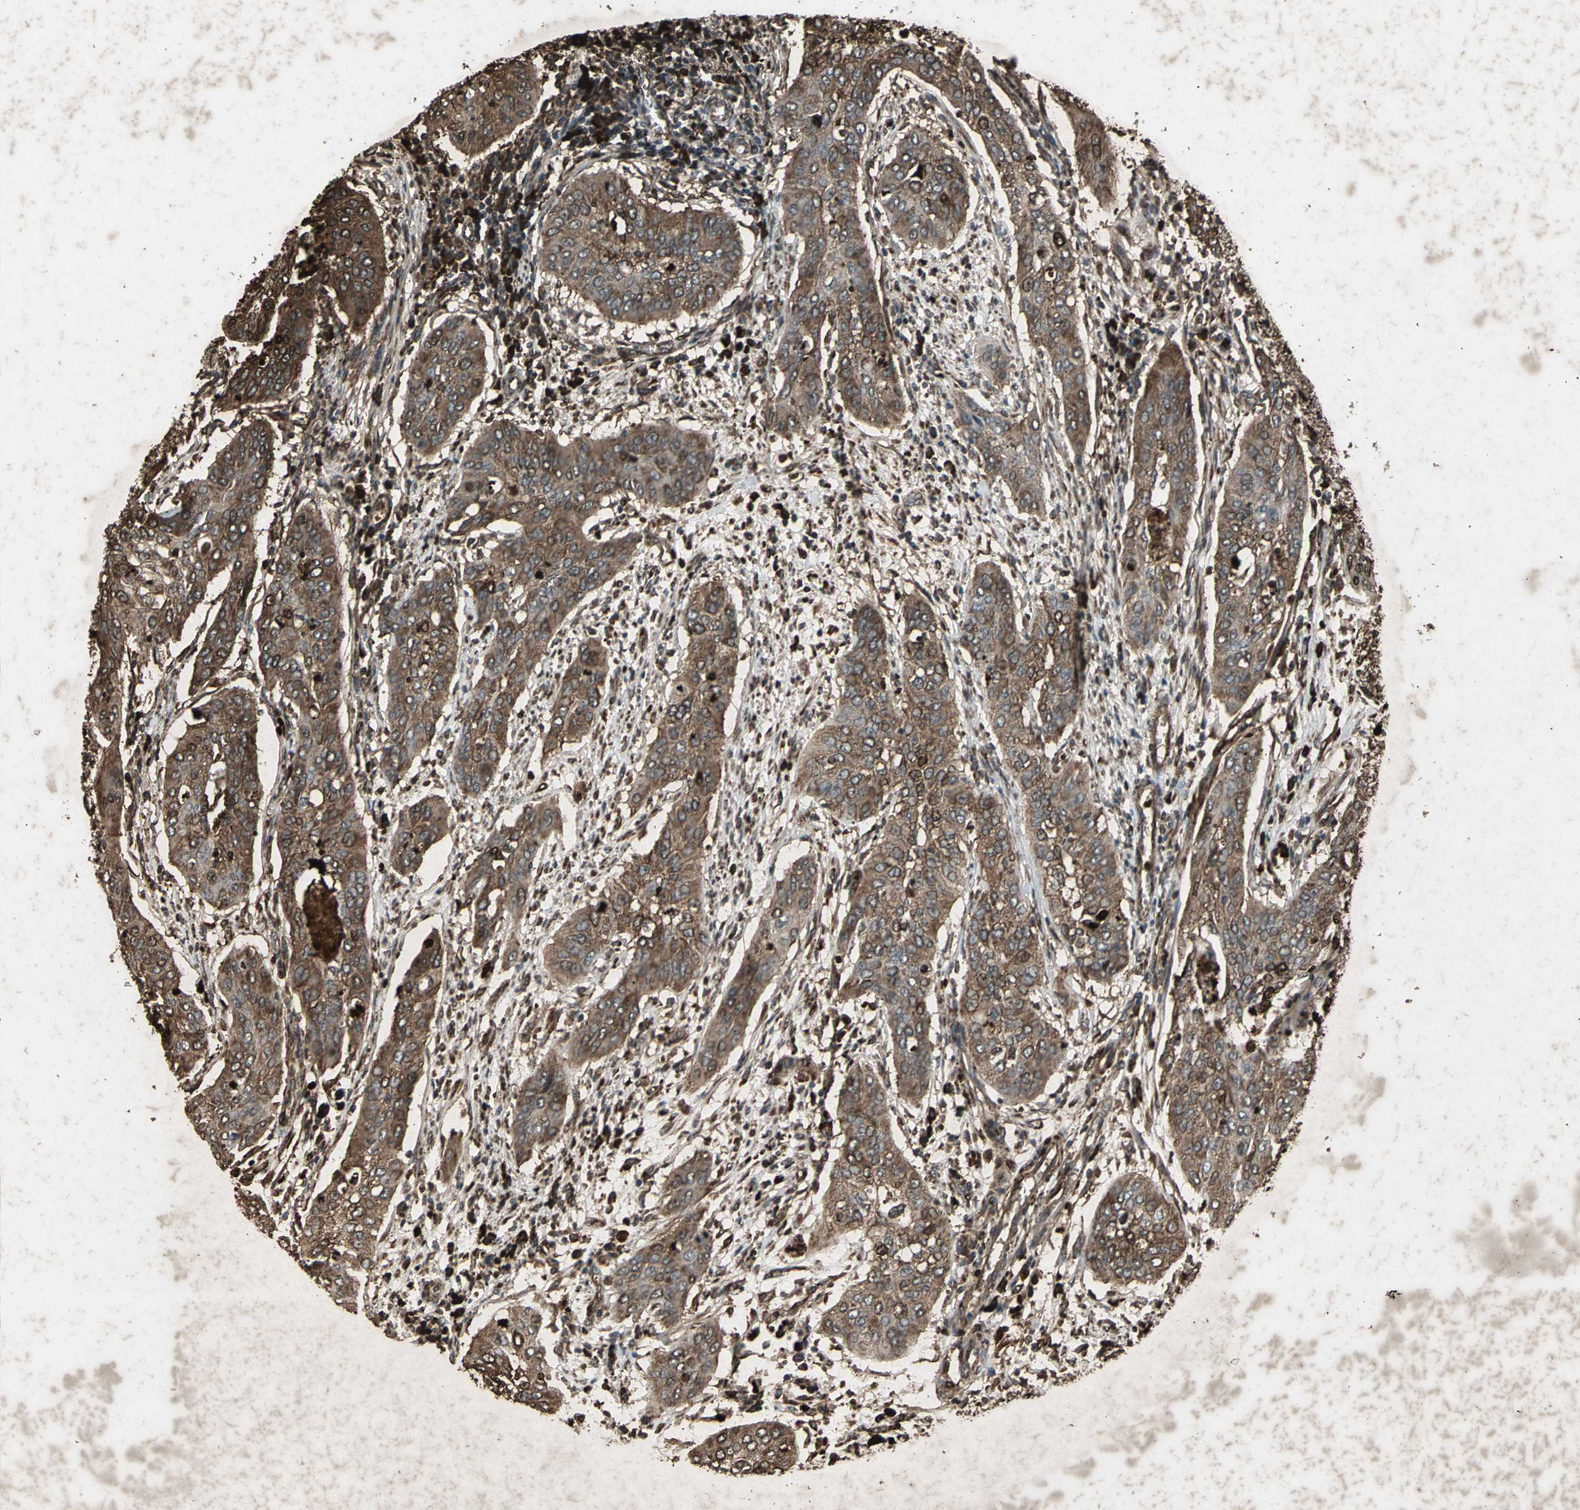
{"staining": {"intensity": "strong", "quantity": ">75%", "location": "cytoplasmic/membranous,nuclear"}, "tissue": "cervical cancer", "cell_type": "Tumor cells", "image_type": "cancer", "snomed": [{"axis": "morphology", "description": "Squamous cell carcinoma, NOS"}, {"axis": "topography", "description": "Cervix"}], "caption": "This is an image of immunohistochemistry staining of cervical squamous cell carcinoma, which shows strong expression in the cytoplasmic/membranous and nuclear of tumor cells.", "gene": "SEPTIN4", "patient": {"sex": "female", "age": 39}}